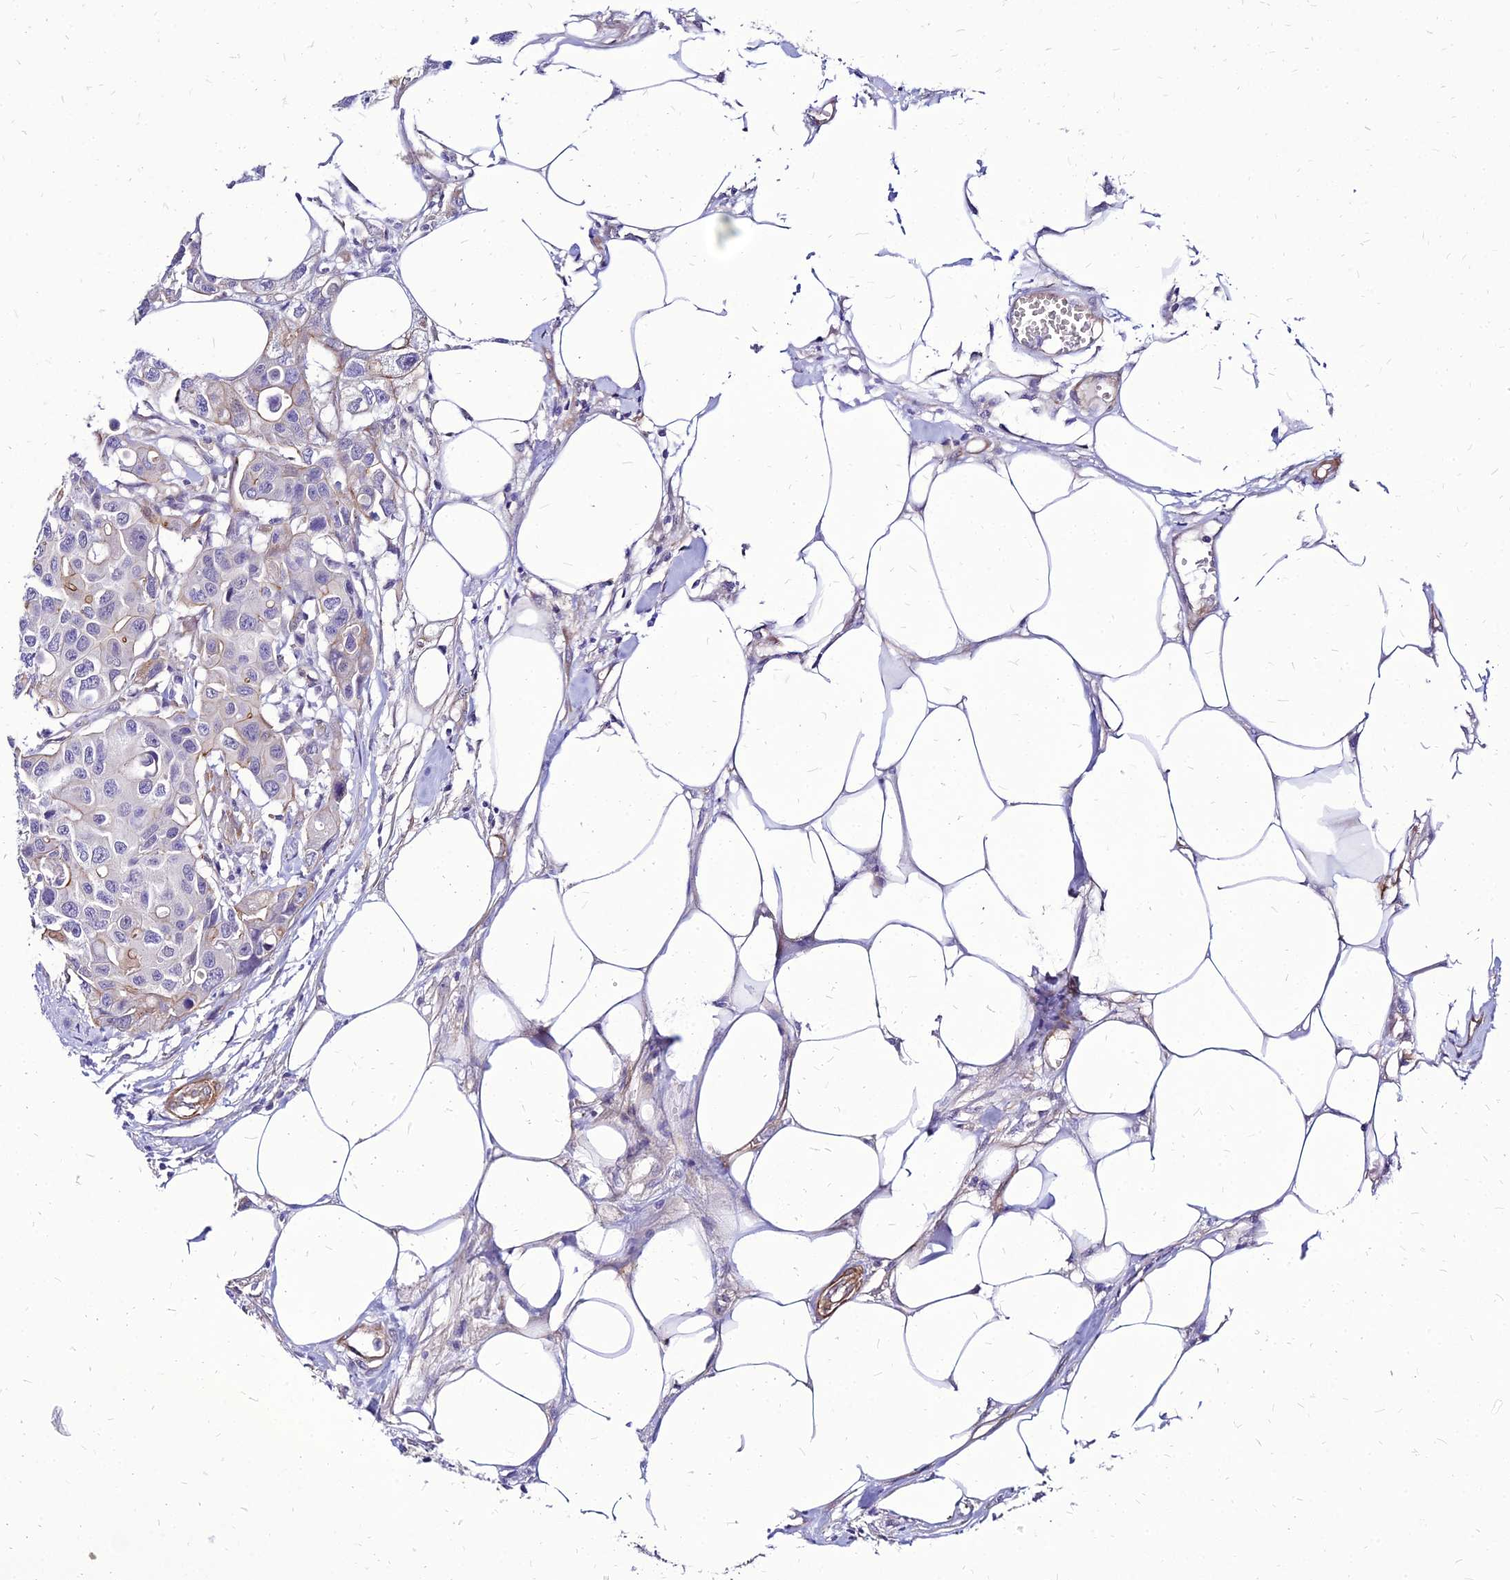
{"staining": {"intensity": "weak", "quantity": "<25%", "location": "cytoplasmic/membranous"}, "tissue": "colorectal cancer", "cell_type": "Tumor cells", "image_type": "cancer", "snomed": [{"axis": "morphology", "description": "Adenocarcinoma, NOS"}, {"axis": "topography", "description": "Colon"}], "caption": "This is an IHC image of colorectal cancer. There is no staining in tumor cells.", "gene": "YEATS2", "patient": {"sex": "male", "age": 77}}